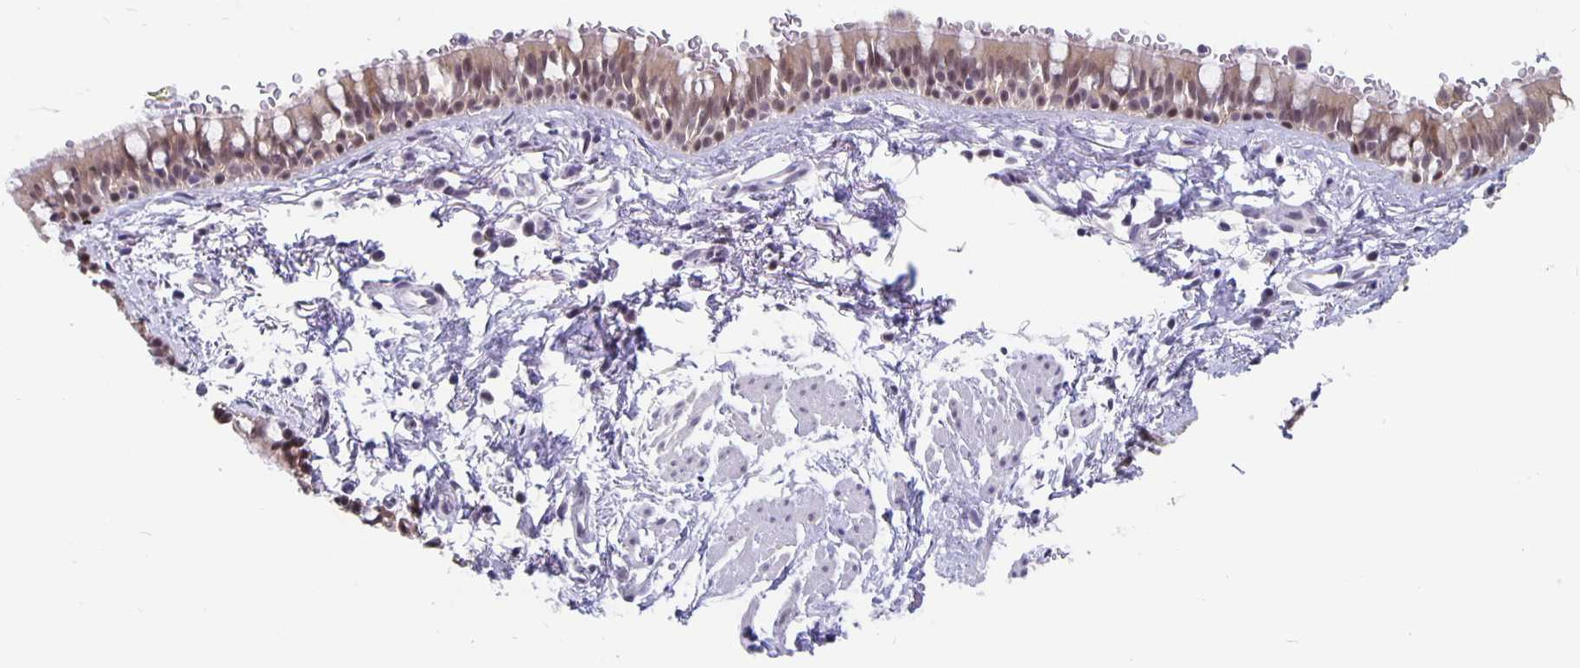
{"staining": {"intensity": "weak", "quantity": "25%-75%", "location": "nuclear"}, "tissue": "bronchus", "cell_type": "Respiratory epithelial cells", "image_type": "normal", "snomed": [{"axis": "morphology", "description": "Normal tissue, NOS"}, {"axis": "topography", "description": "Lymph node"}, {"axis": "topography", "description": "Cartilage tissue"}, {"axis": "topography", "description": "Bronchus"}], "caption": "Bronchus stained with IHC shows weak nuclear positivity in approximately 25%-75% of respiratory epithelial cells. Using DAB (3,3'-diaminobenzidine) (brown) and hematoxylin (blue) stains, captured at high magnification using brightfield microscopy.", "gene": "ZNF691", "patient": {"sex": "female", "age": 70}}